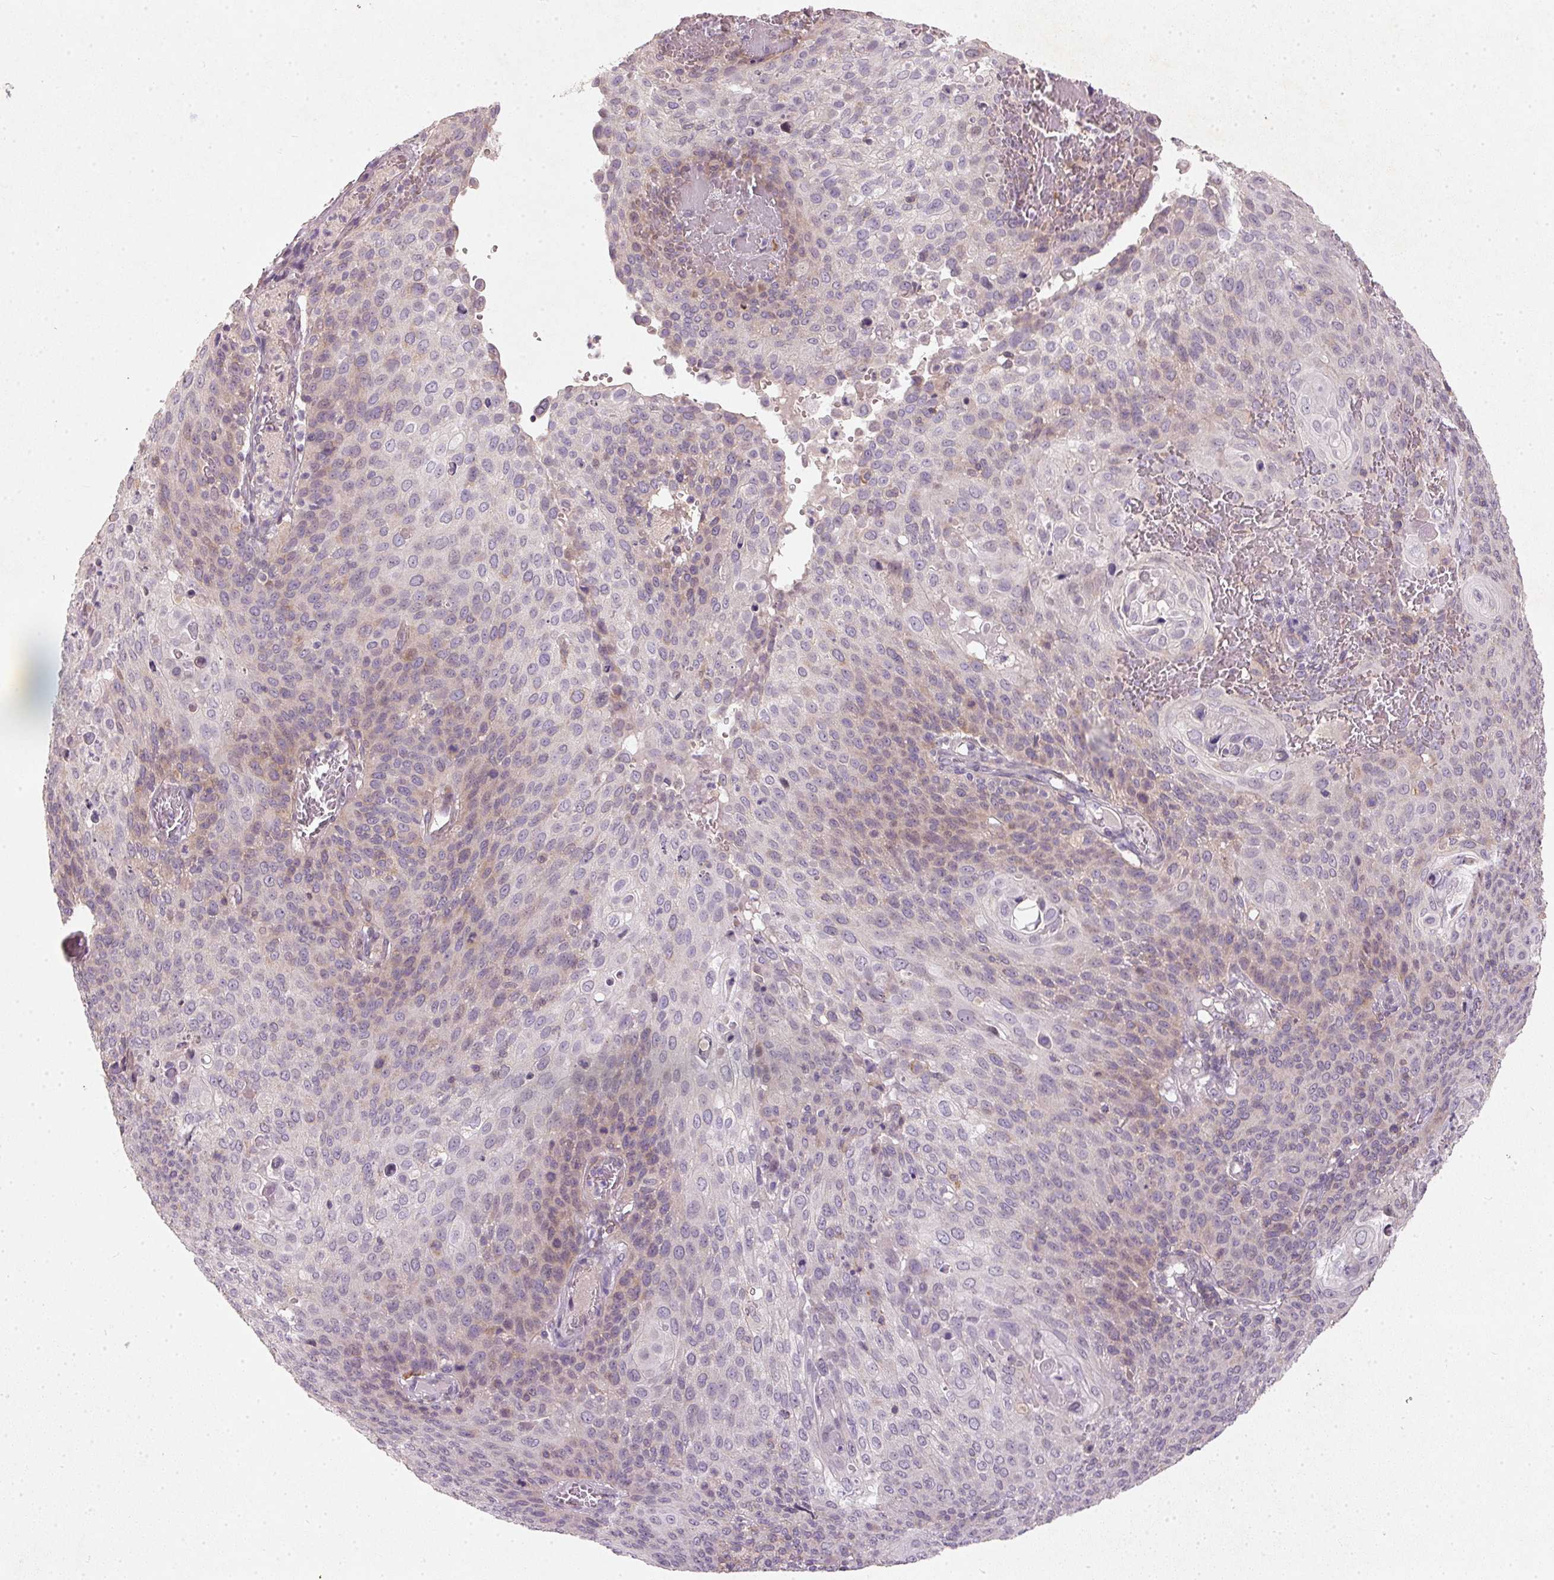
{"staining": {"intensity": "weak", "quantity": "<25%", "location": "cytoplasmic/membranous"}, "tissue": "cervical cancer", "cell_type": "Tumor cells", "image_type": "cancer", "snomed": [{"axis": "morphology", "description": "Squamous cell carcinoma, NOS"}, {"axis": "topography", "description": "Cervix"}], "caption": "An immunohistochemistry (IHC) image of cervical squamous cell carcinoma is shown. There is no staining in tumor cells of cervical squamous cell carcinoma. (Brightfield microscopy of DAB IHC at high magnification).", "gene": "KCNK15", "patient": {"sex": "female", "age": 65}}